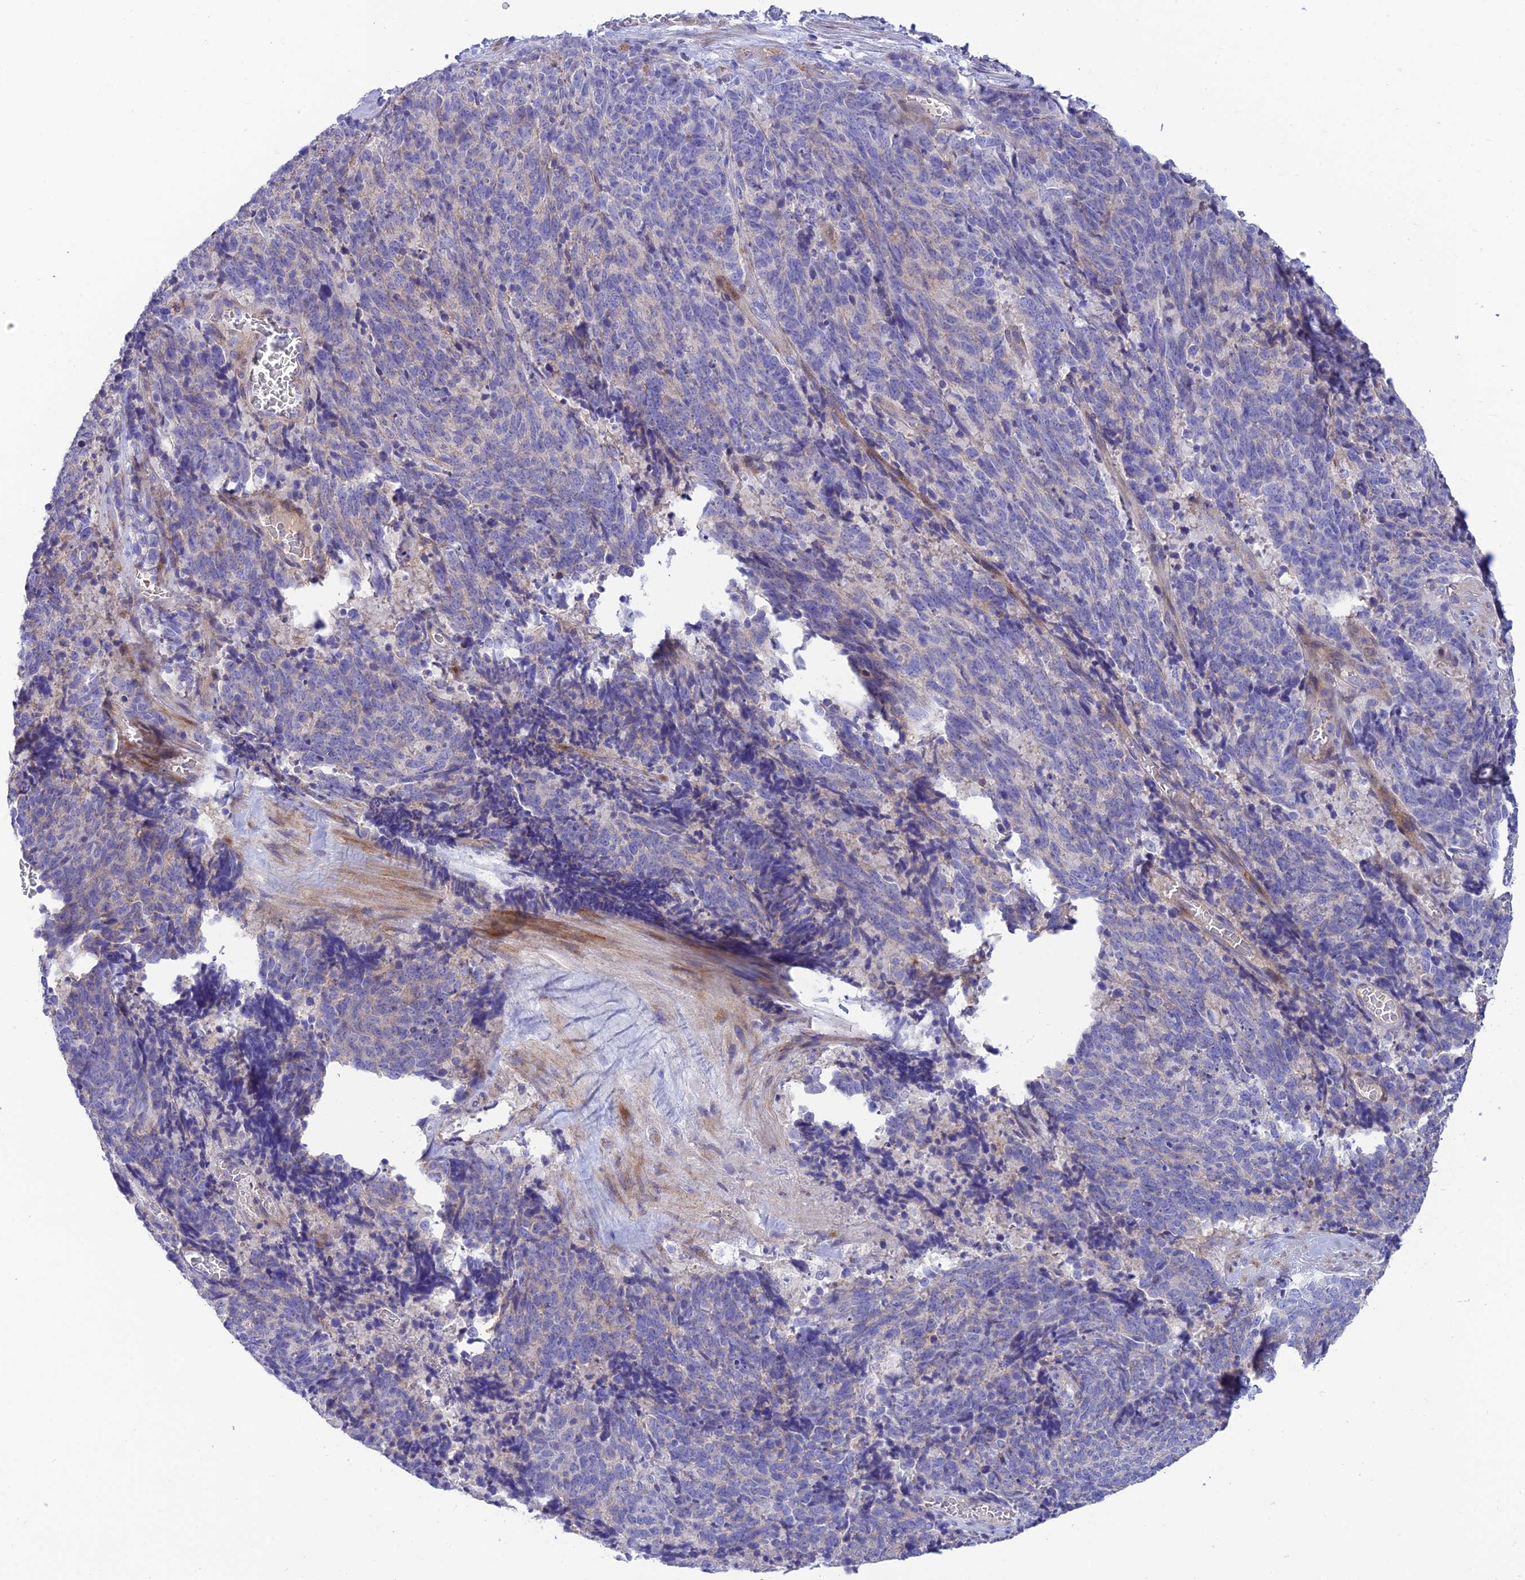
{"staining": {"intensity": "negative", "quantity": "none", "location": "none"}, "tissue": "cervical cancer", "cell_type": "Tumor cells", "image_type": "cancer", "snomed": [{"axis": "morphology", "description": "Squamous cell carcinoma, NOS"}, {"axis": "topography", "description": "Cervix"}], "caption": "DAB (3,3'-diaminobenzidine) immunohistochemical staining of human squamous cell carcinoma (cervical) shows no significant expression in tumor cells. (DAB (3,3'-diaminobenzidine) immunohistochemistry (IHC) with hematoxylin counter stain).", "gene": "CCDC157", "patient": {"sex": "female", "age": 29}}